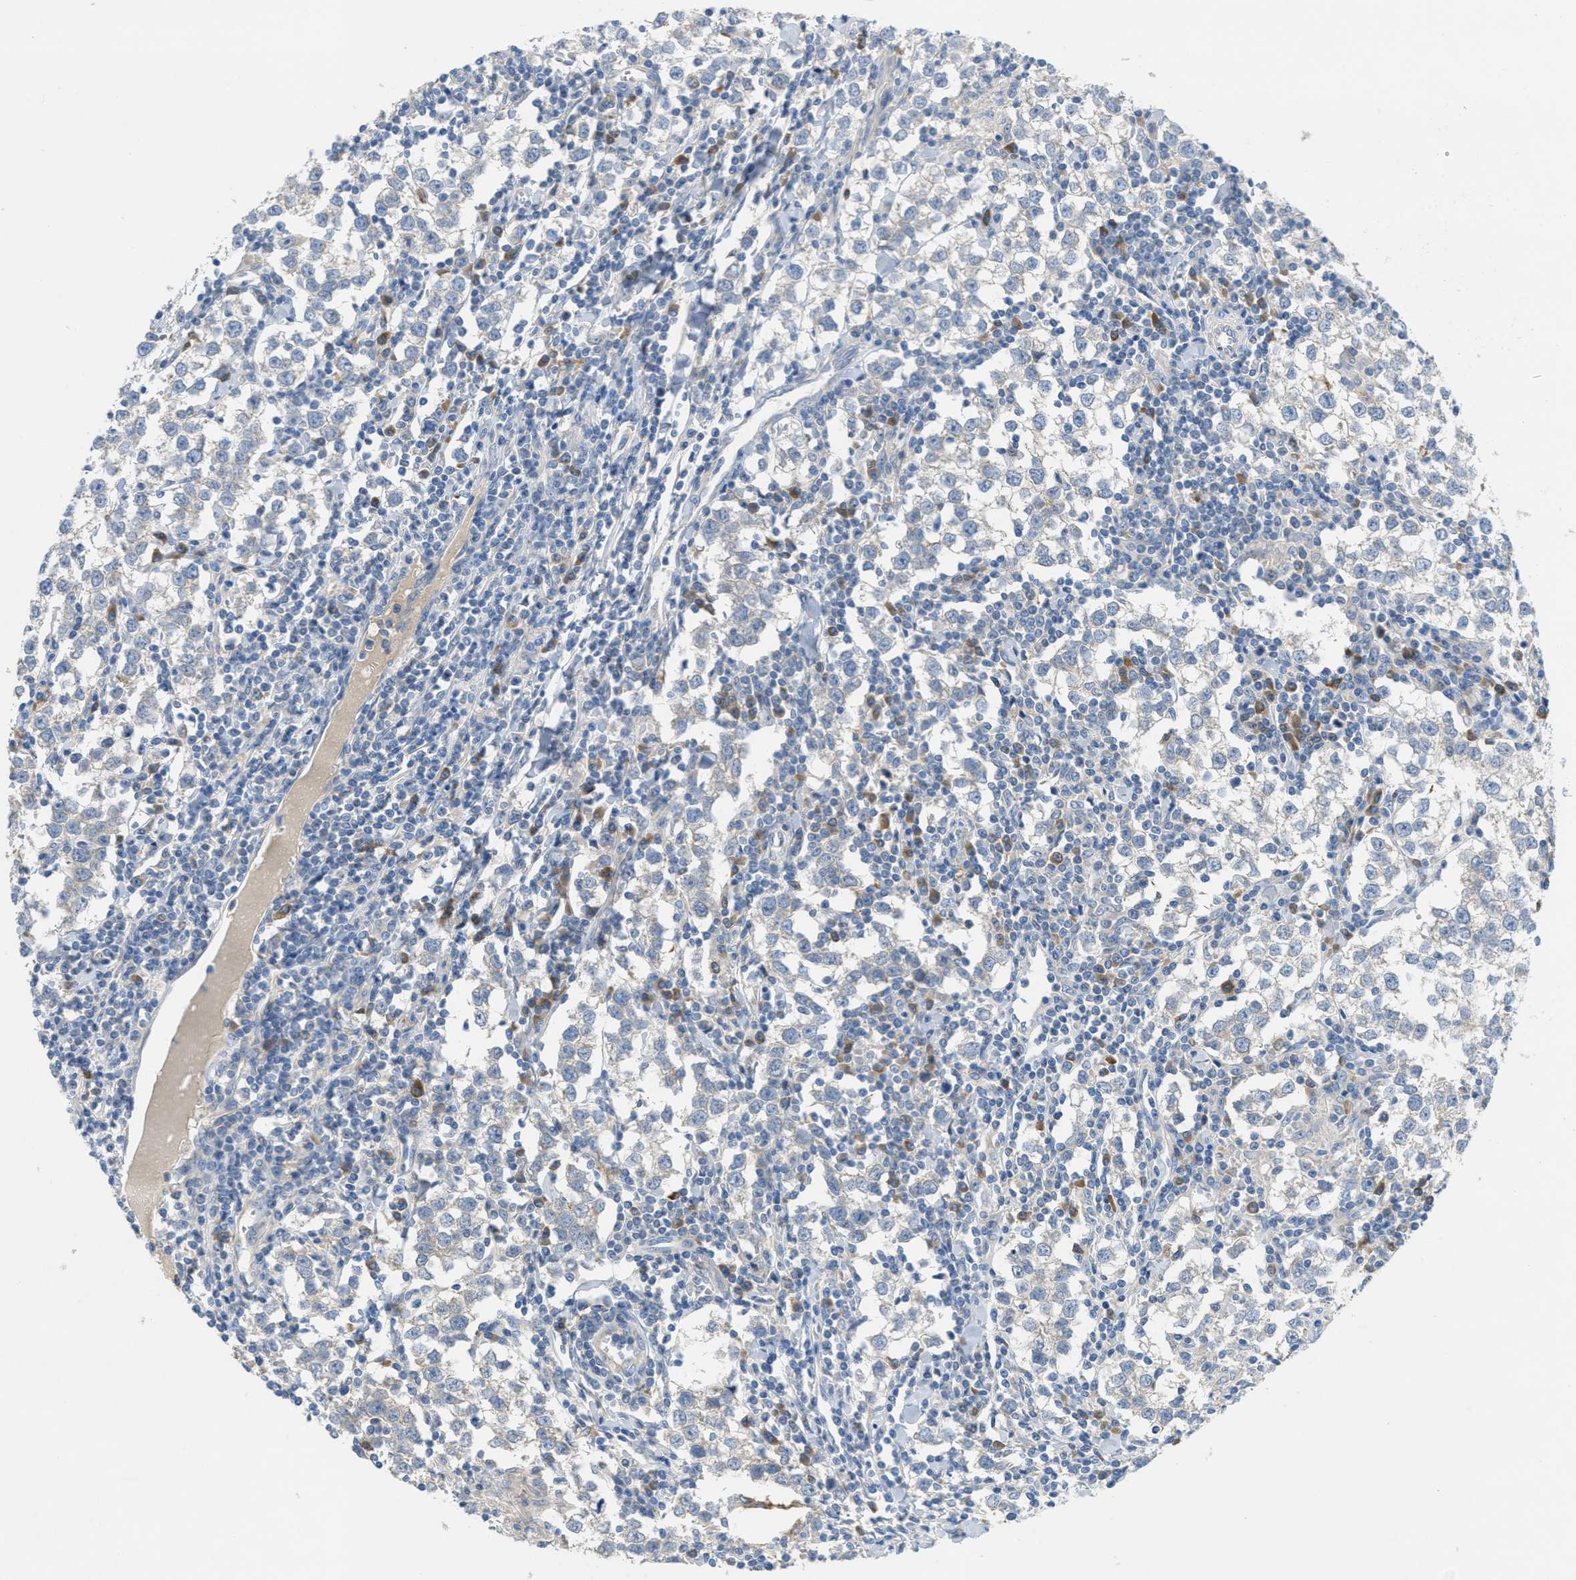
{"staining": {"intensity": "negative", "quantity": "none", "location": "none"}, "tissue": "testis cancer", "cell_type": "Tumor cells", "image_type": "cancer", "snomed": [{"axis": "morphology", "description": "Seminoma, NOS"}, {"axis": "morphology", "description": "Carcinoma, Embryonal, NOS"}, {"axis": "topography", "description": "Testis"}], "caption": "Tumor cells are negative for protein expression in human testis embryonal carcinoma. (DAB (3,3'-diaminobenzidine) IHC visualized using brightfield microscopy, high magnification).", "gene": "UBA5", "patient": {"sex": "male", "age": 36}}